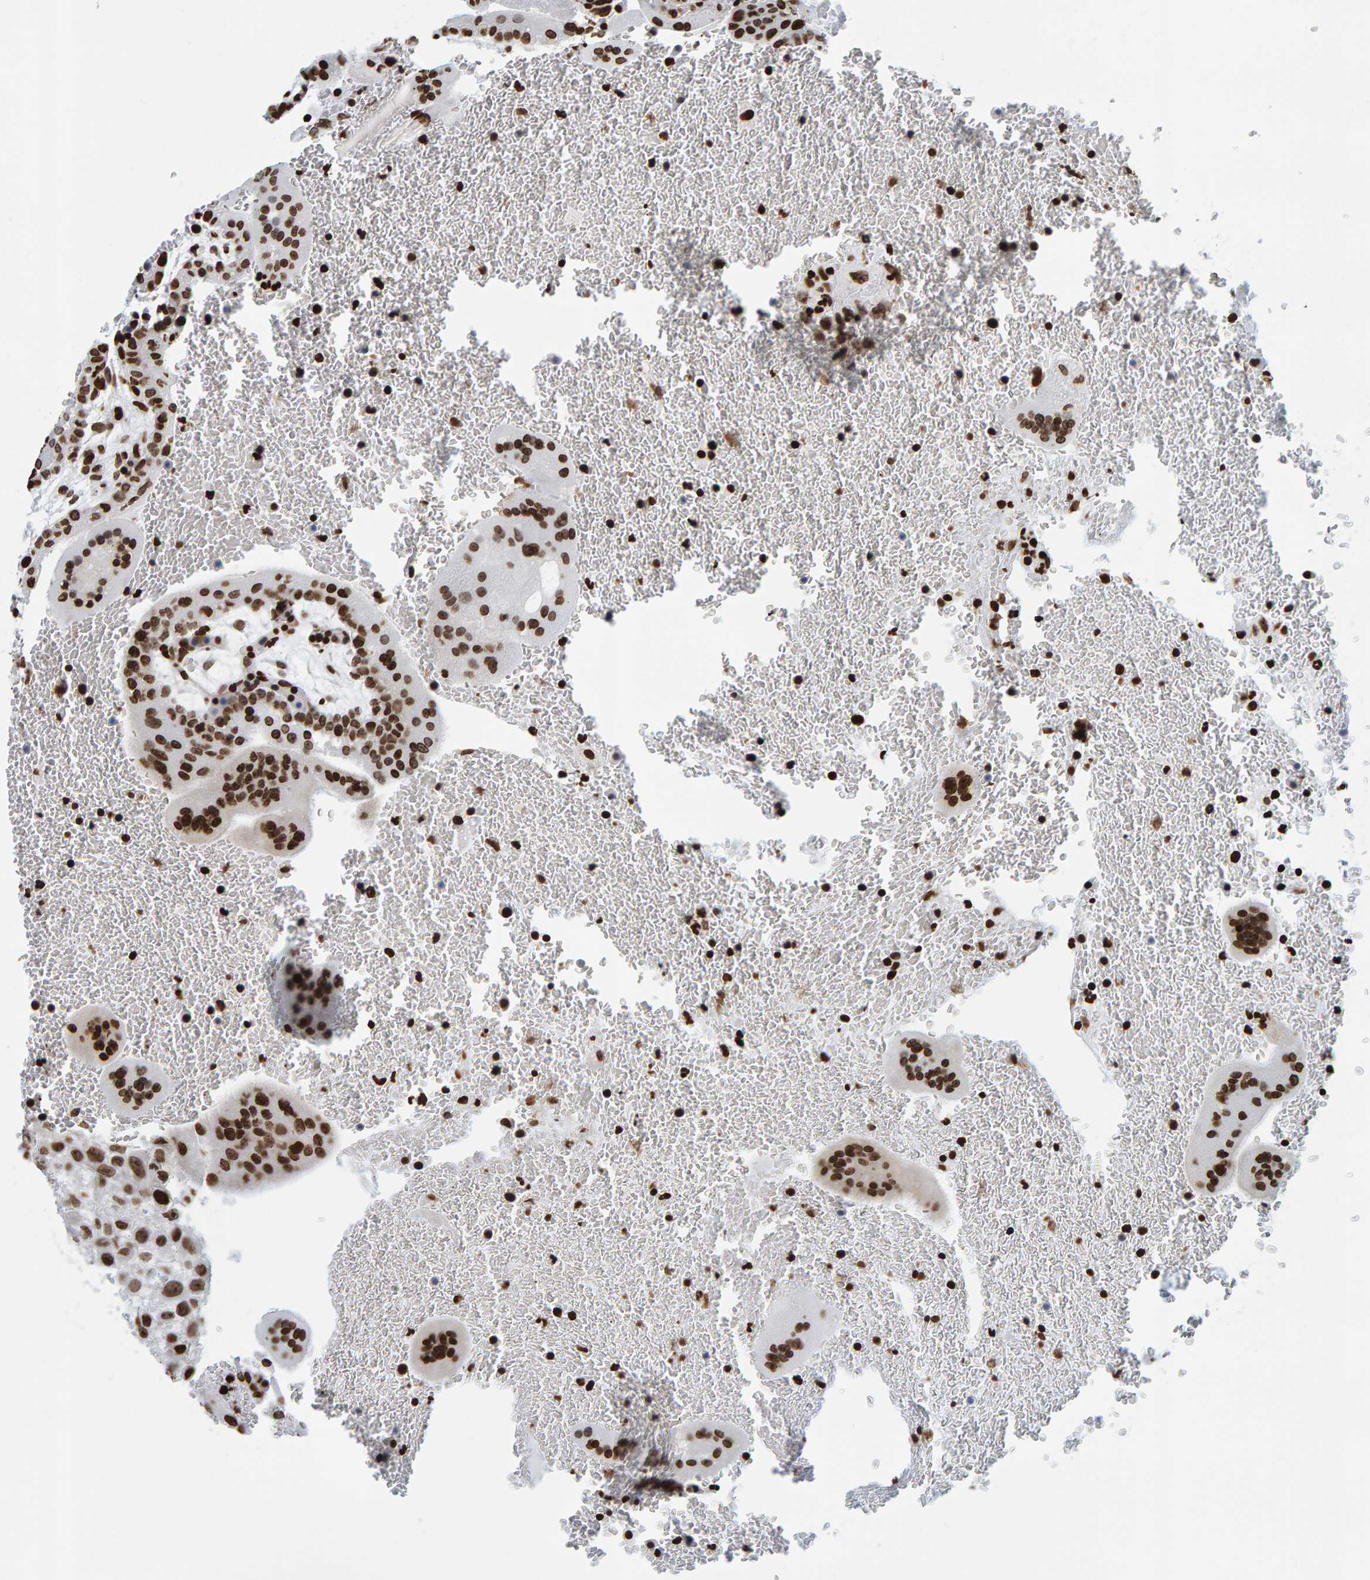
{"staining": {"intensity": "strong", "quantity": ">75%", "location": "nuclear"}, "tissue": "placenta", "cell_type": "Decidual cells", "image_type": "normal", "snomed": [{"axis": "morphology", "description": "Normal tissue, NOS"}, {"axis": "topography", "description": "Placenta"}], "caption": "High-power microscopy captured an IHC image of unremarkable placenta, revealing strong nuclear staining in approximately >75% of decidual cells.", "gene": "BRF2", "patient": {"sex": "female", "age": 35}}